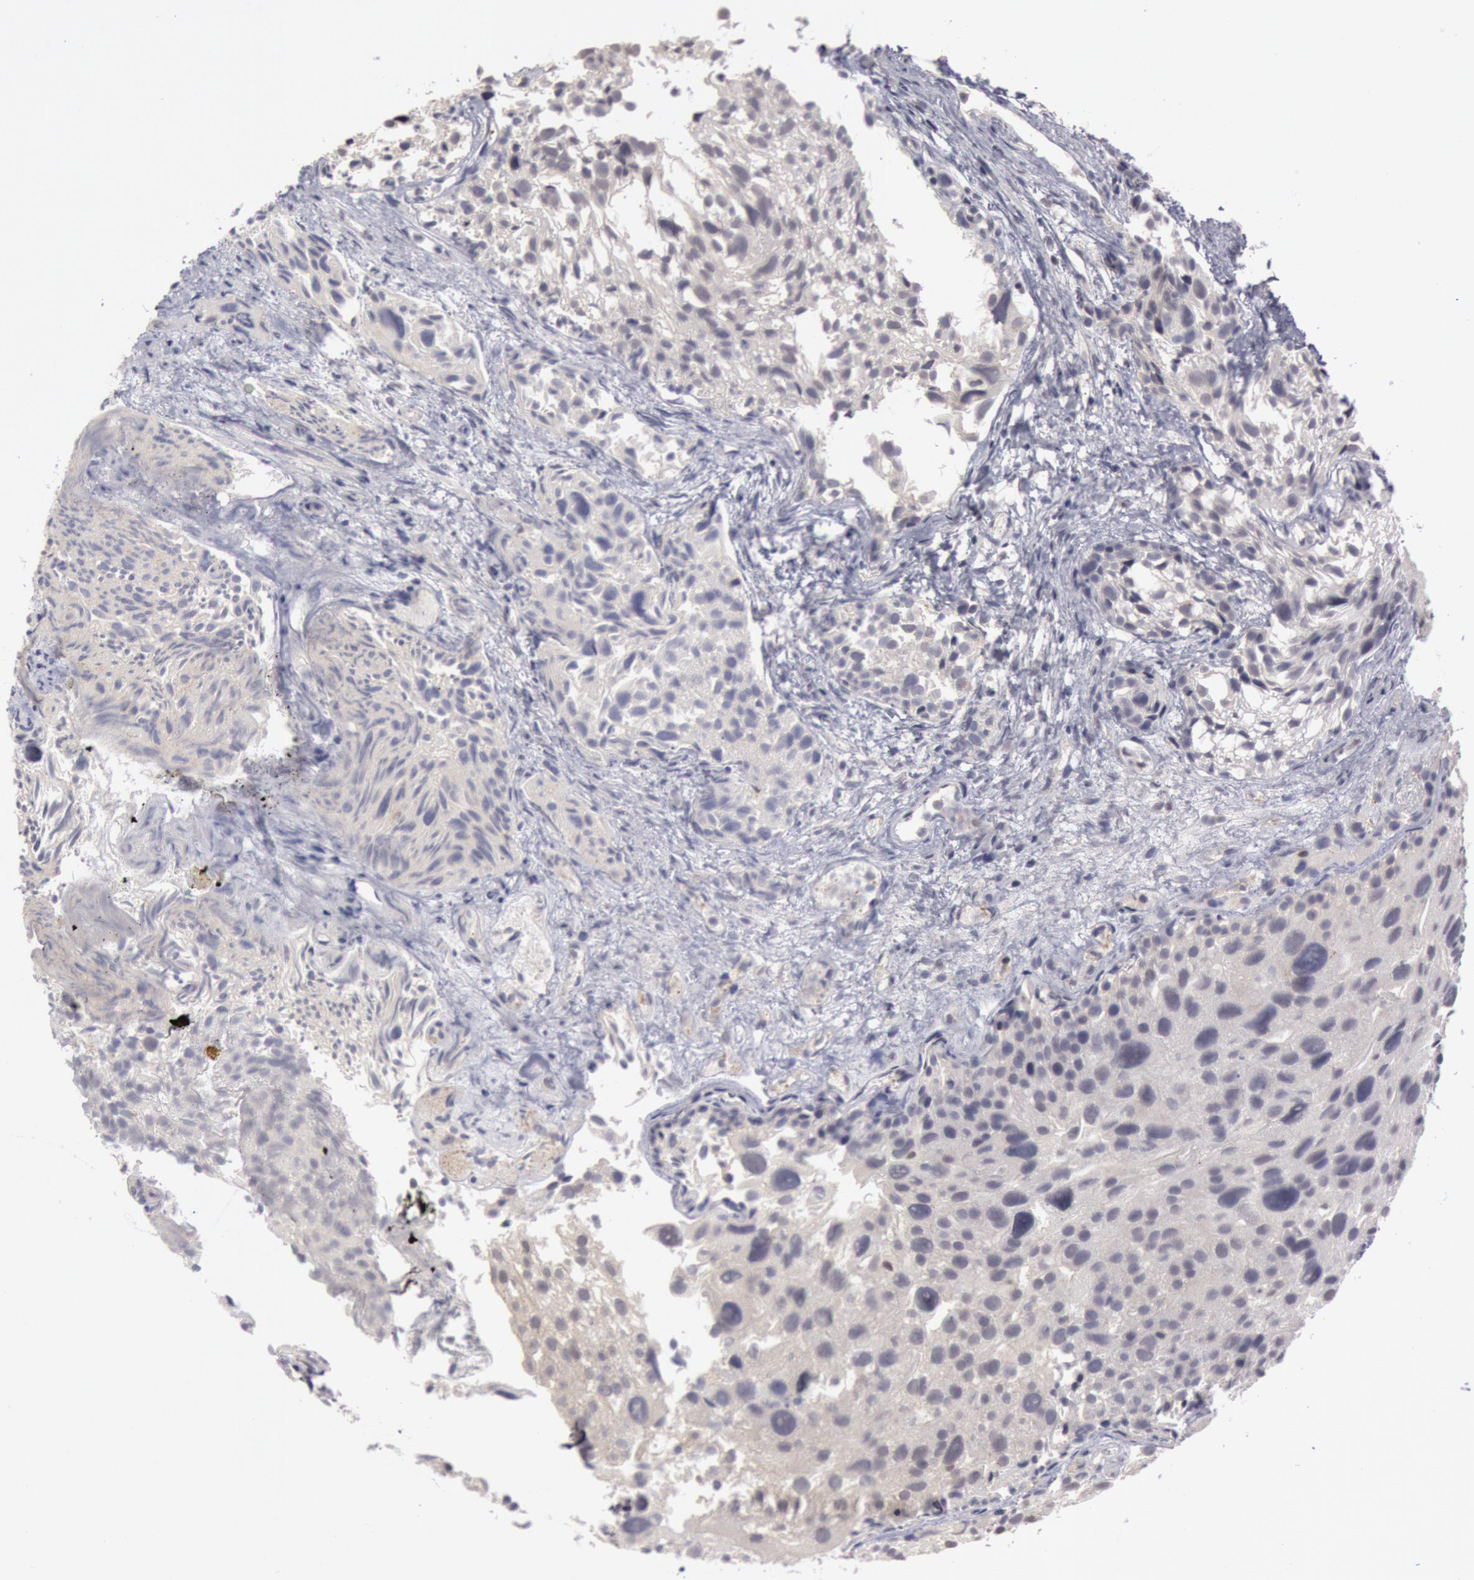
{"staining": {"intensity": "negative", "quantity": "none", "location": "none"}, "tissue": "urothelial cancer", "cell_type": "Tumor cells", "image_type": "cancer", "snomed": [{"axis": "morphology", "description": "Urothelial carcinoma, High grade"}, {"axis": "topography", "description": "Urinary bladder"}], "caption": "The image reveals no staining of tumor cells in high-grade urothelial carcinoma.", "gene": "RIMBP3C", "patient": {"sex": "female", "age": 78}}